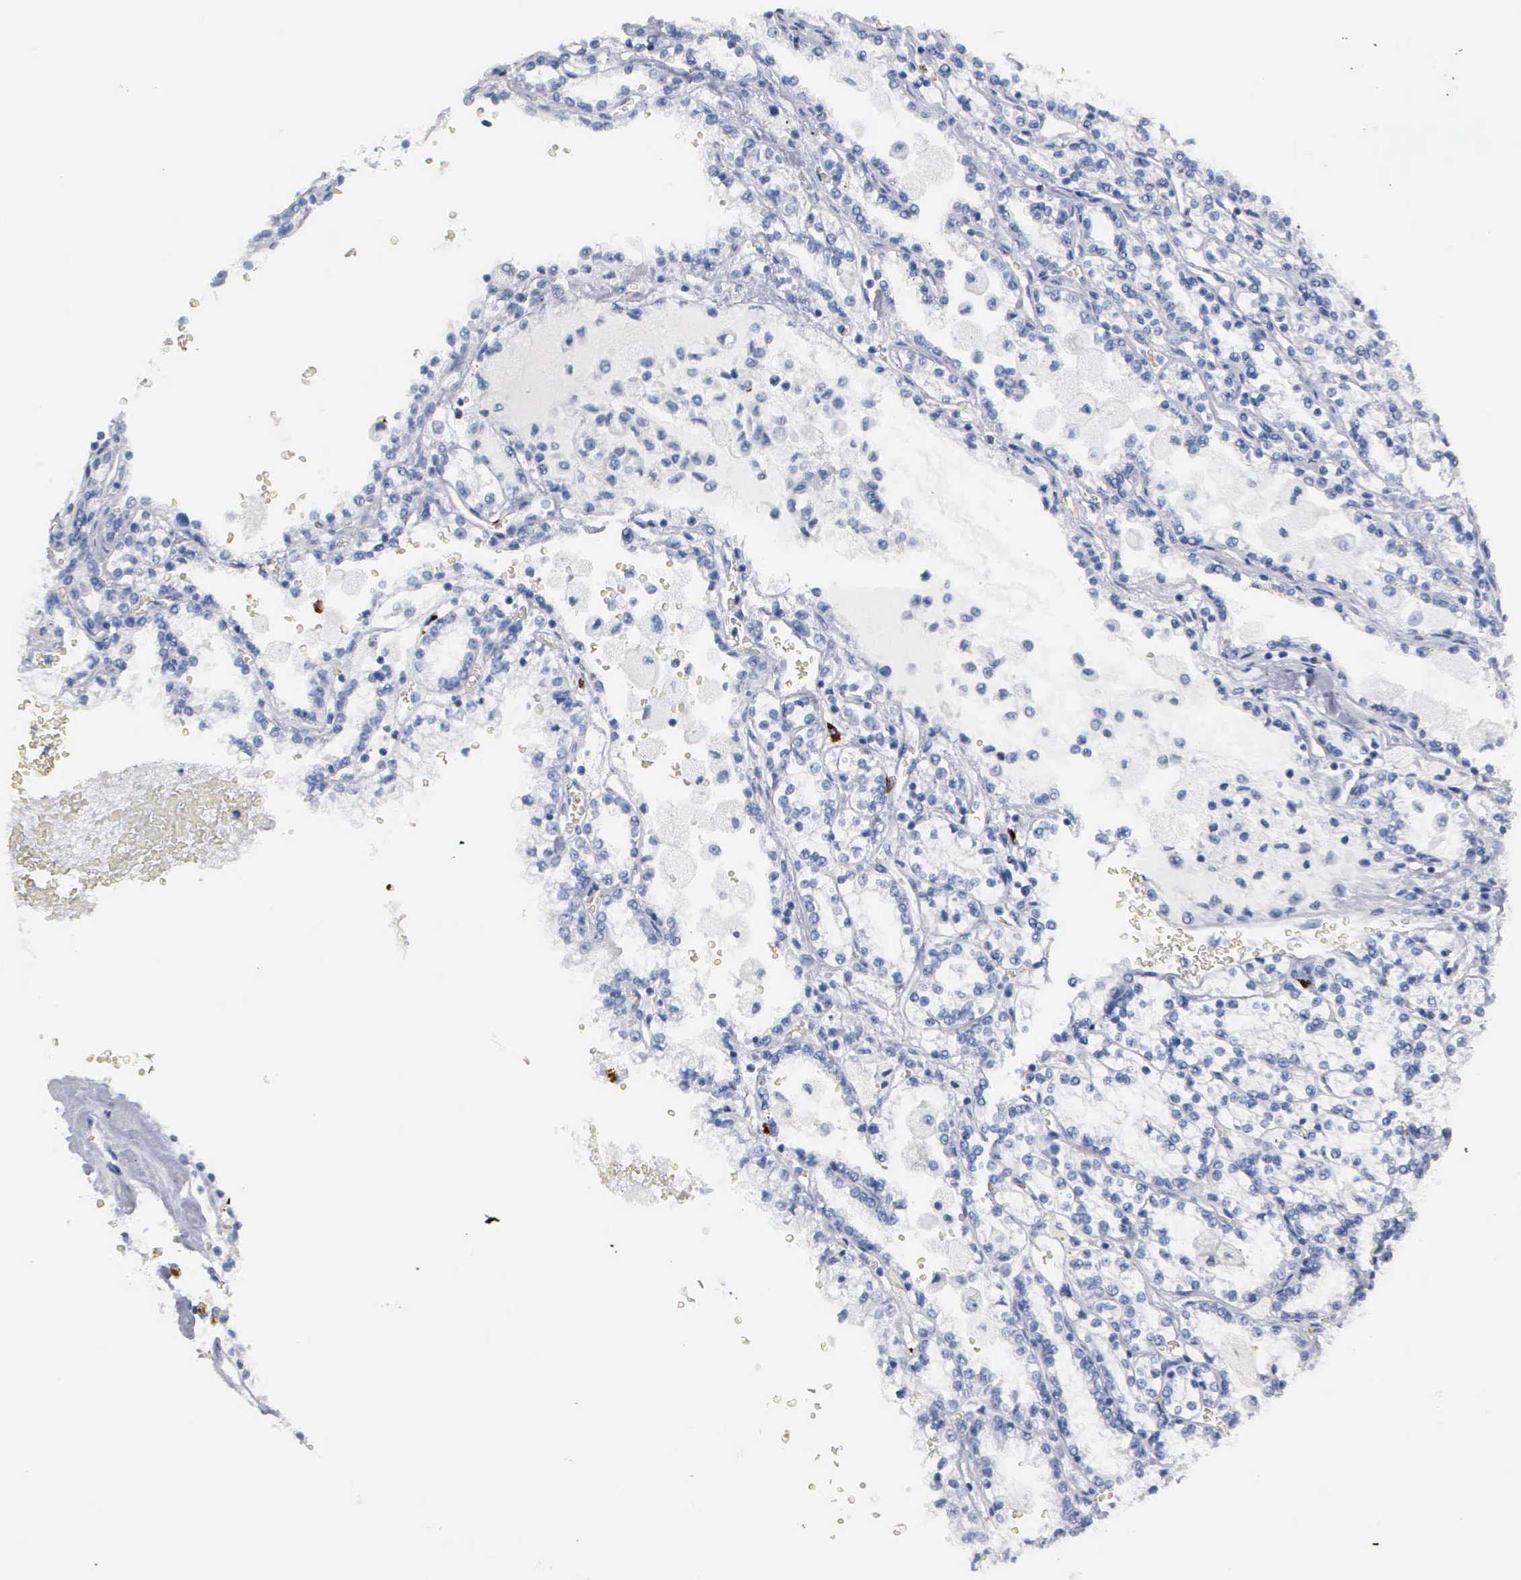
{"staining": {"intensity": "negative", "quantity": "none", "location": "none"}, "tissue": "renal cancer", "cell_type": "Tumor cells", "image_type": "cancer", "snomed": [{"axis": "morphology", "description": "Adenocarcinoma, NOS"}, {"axis": "topography", "description": "Kidney"}], "caption": "A micrograph of adenocarcinoma (renal) stained for a protein shows no brown staining in tumor cells. (Stains: DAB immunohistochemistry with hematoxylin counter stain, Microscopy: brightfield microscopy at high magnification).", "gene": "CTSG", "patient": {"sex": "female", "age": 56}}